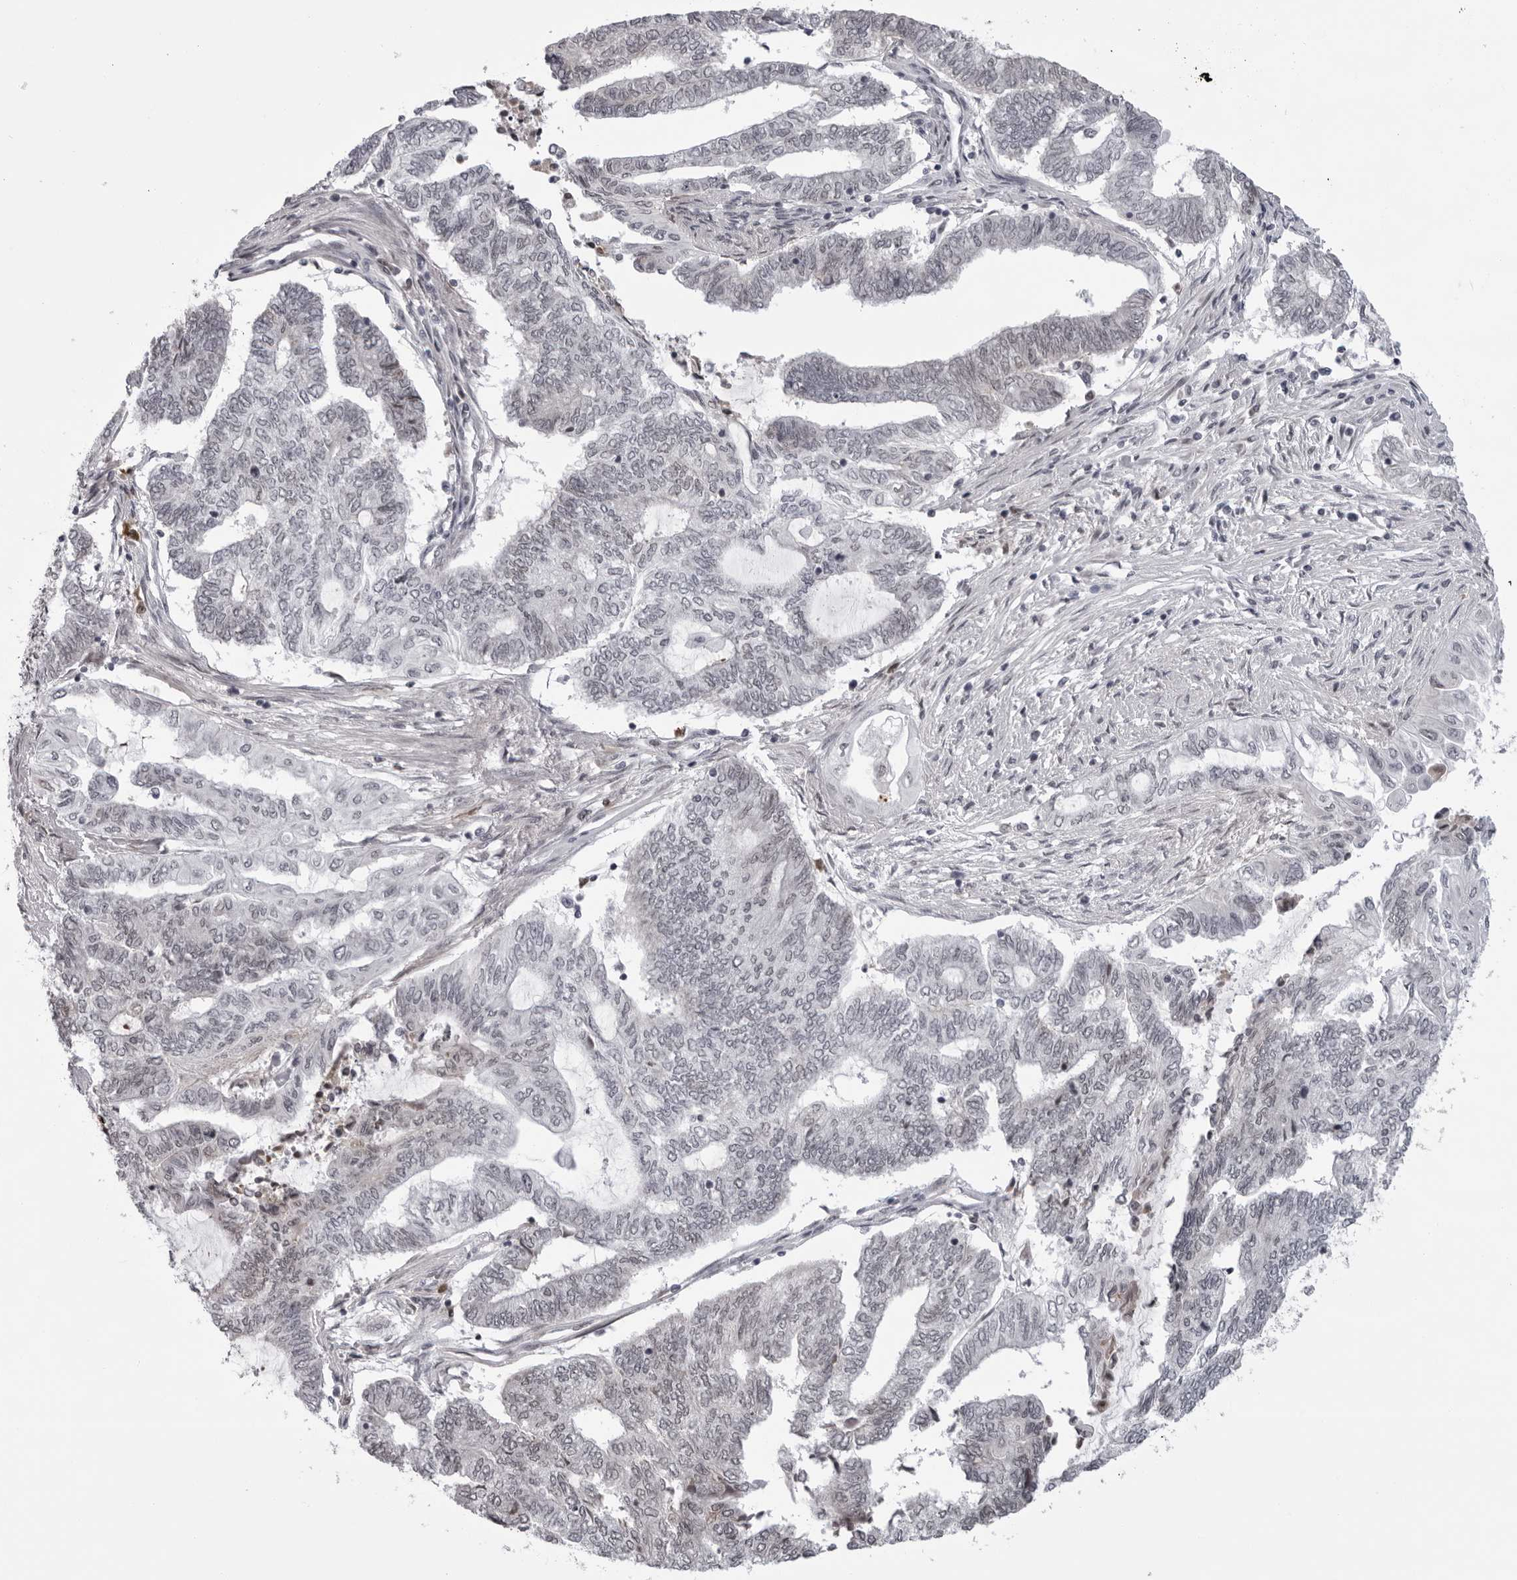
{"staining": {"intensity": "weak", "quantity": "<25%", "location": "nuclear"}, "tissue": "endometrial cancer", "cell_type": "Tumor cells", "image_type": "cancer", "snomed": [{"axis": "morphology", "description": "Adenocarcinoma, NOS"}, {"axis": "topography", "description": "Uterus"}, {"axis": "topography", "description": "Endometrium"}], "caption": "Tumor cells are negative for protein expression in human endometrial cancer.", "gene": "EXOSC10", "patient": {"sex": "female", "age": 70}}